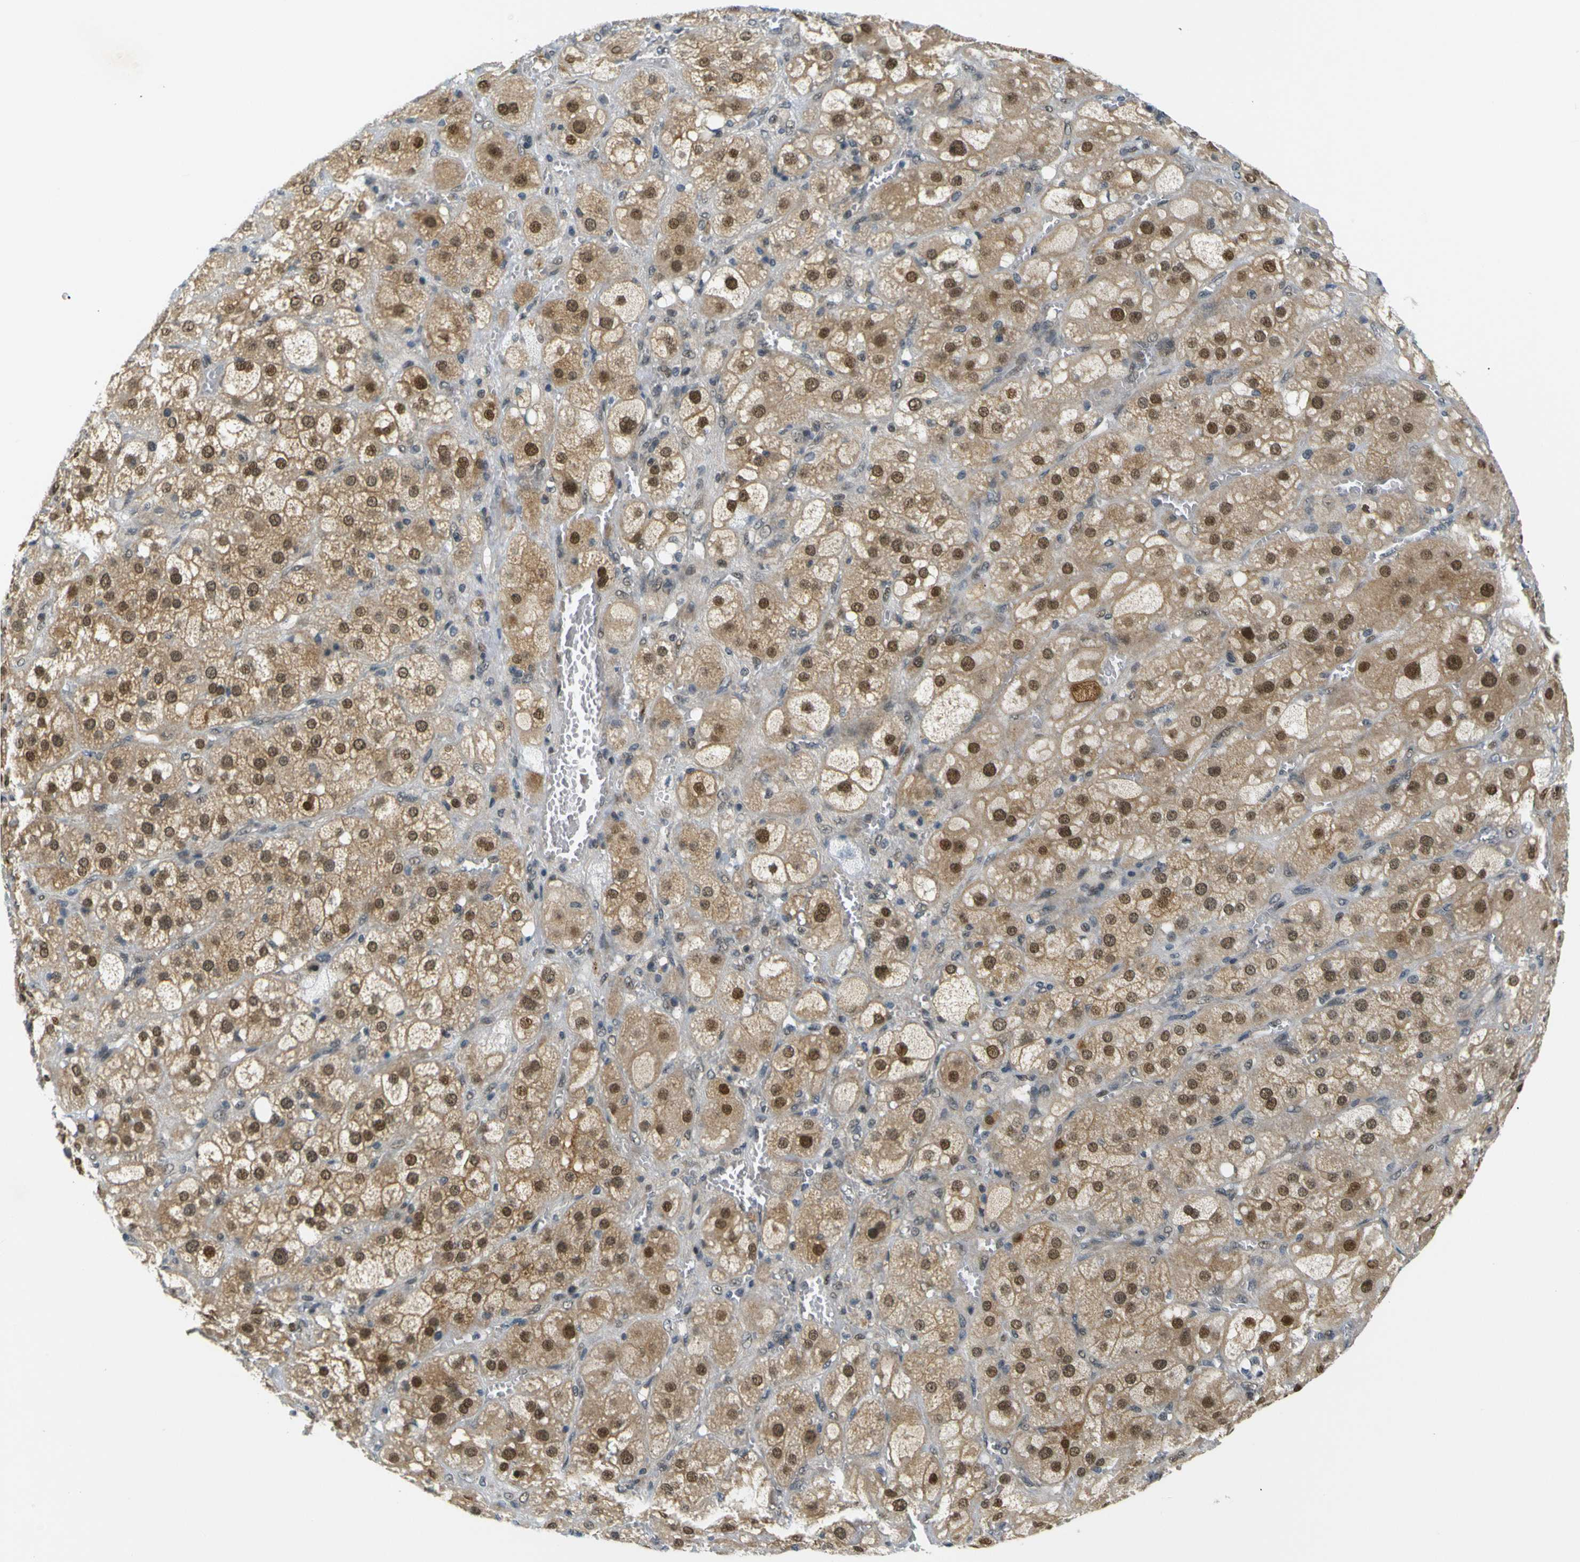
{"staining": {"intensity": "moderate", "quantity": ">75%", "location": "cytoplasmic/membranous,nuclear"}, "tissue": "adrenal gland", "cell_type": "Glandular cells", "image_type": "normal", "snomed": [{"axis": "morphology", "description": "Normal tissue, NOS"}, {"axis": "topography", "description": "Adrenal gland"}], "caption": "Adrenal gland stained with DAB IHC displays medium levels of moderate cytoplasmic/membranous,nuclear staining in approximately >75% of glandular cells. The protein of interest is stained brown, and the nuclei are stained in blue (DAB IHC with brightfield microscopy, high magnification).", "gene": "SKP1", "patient": {"sex": "female", "age": 47}}